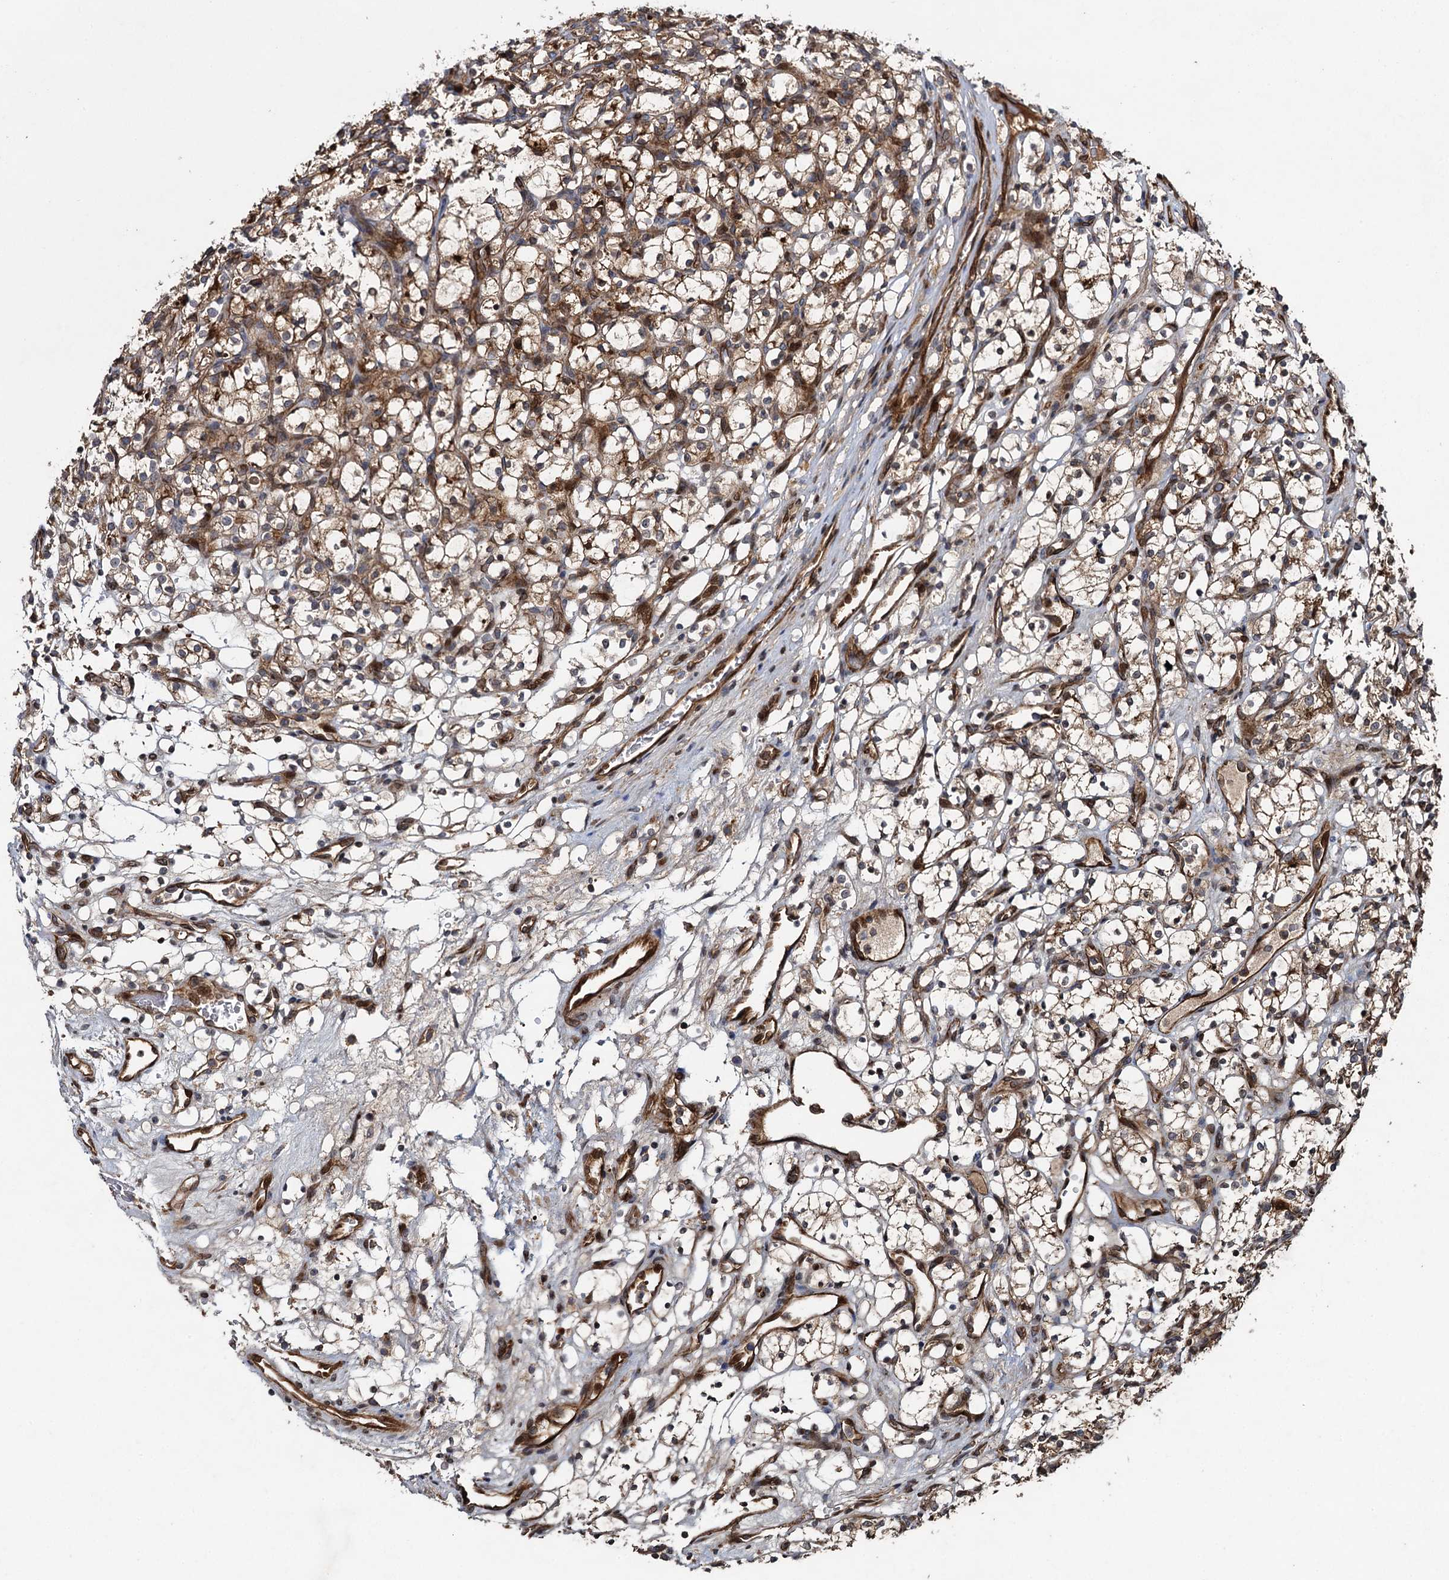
{"staining": {"intensity": "weak", "quantity": ">75%", "location": "cytoplasmic/membranous"}, "tissue": "renal cancer", "cell_type": "Tumor cells", "image_type": "cancer", "snomed": [{"axis": "morphology", "description": "Adenocarcinoma, NOS"}, {"axis": "topography", "description": "Kidney"}], "caption": "Renal cancer tissue exhibits weak cytoplasmic/membranous positivity in about >75% of tumor cells", "gene": "RHOBTB1", "patient": {"sex": "female", "age": 69}}